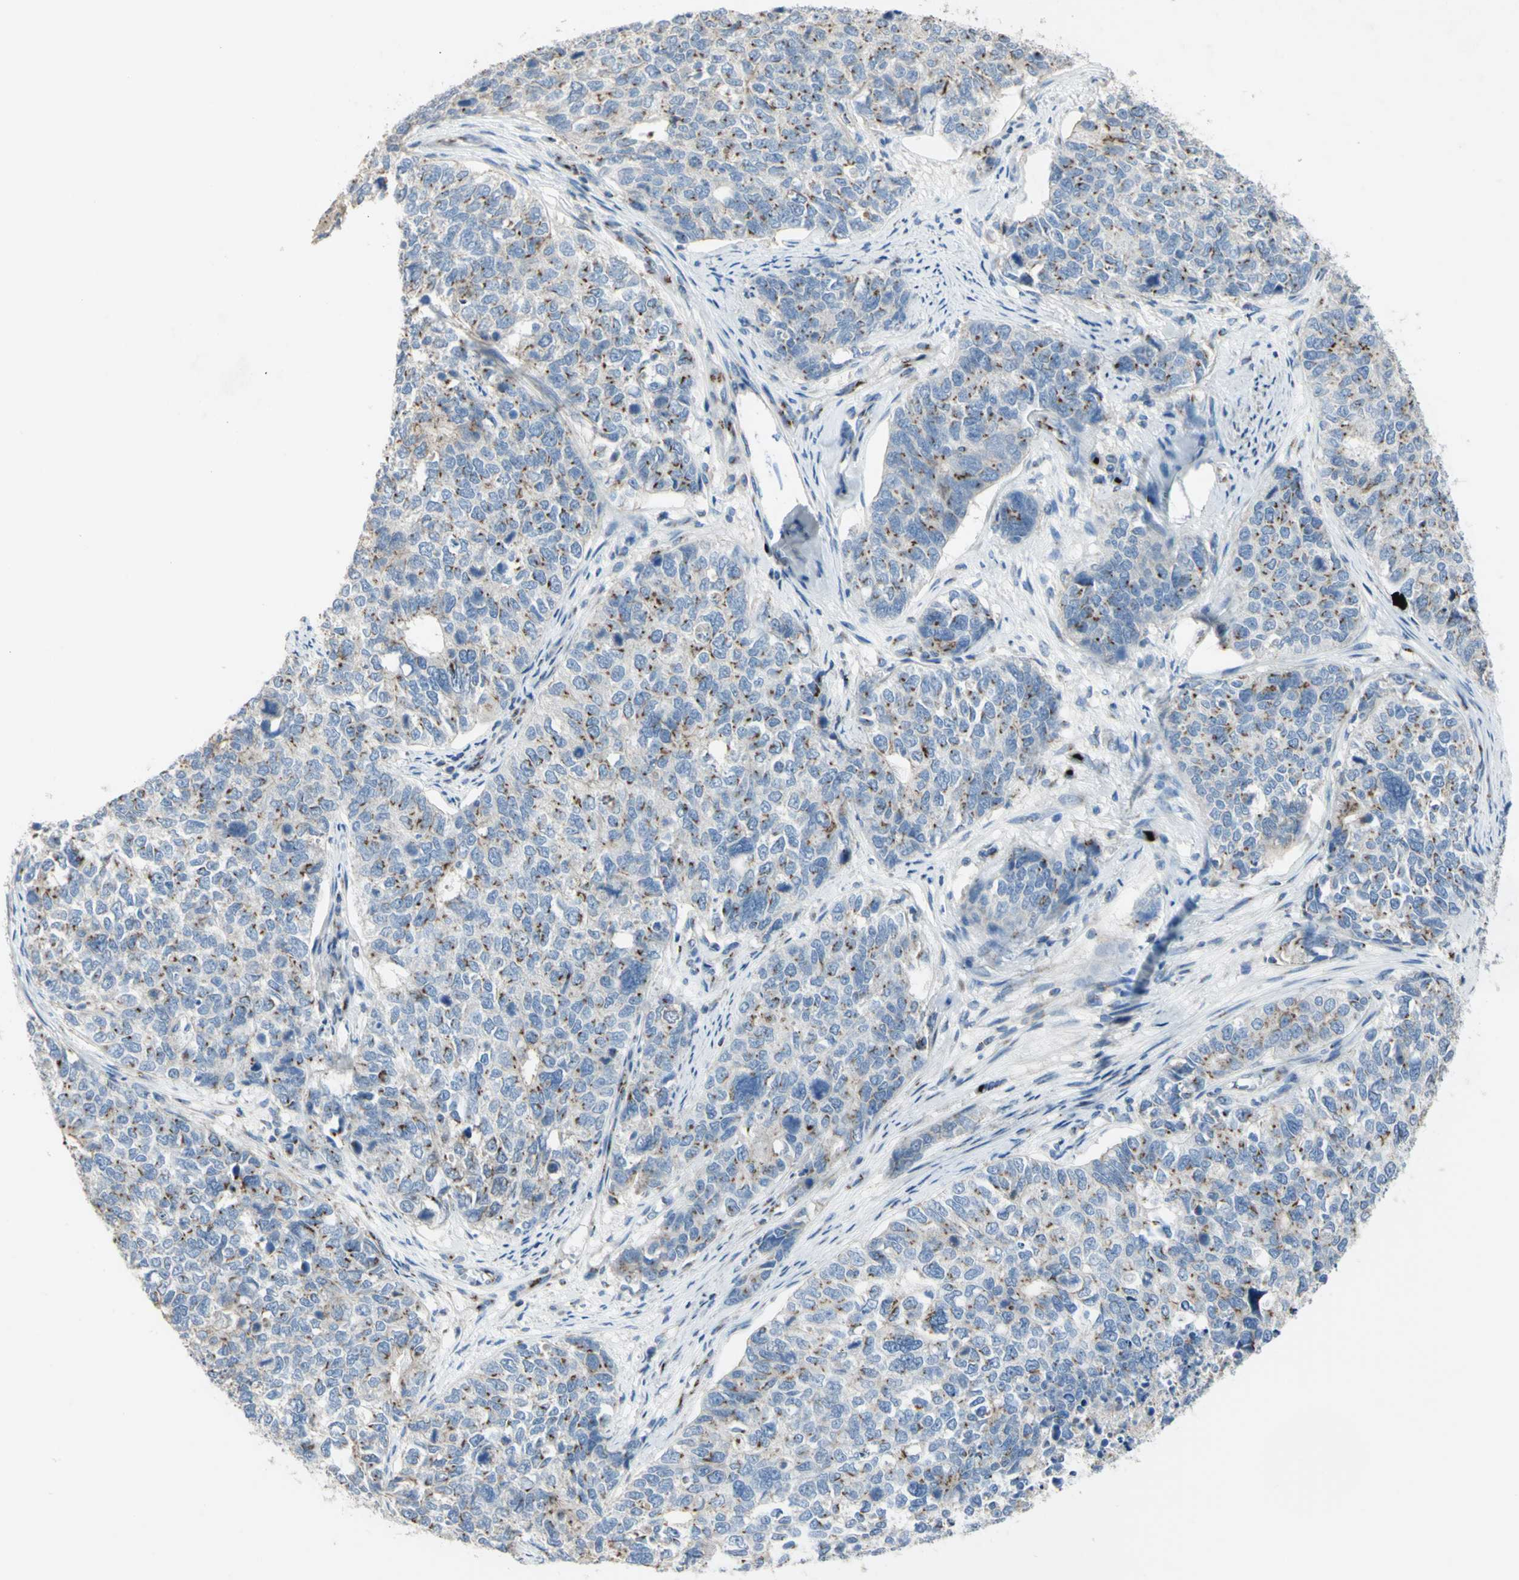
{"staining": {"intensity": "moderate", "quantity": "25%-75%", "location": "cytoplasmic/membranous"}, "tissue": "cervical cancer", "cell_type": "Tumor cells", "image_type": "cancer", "snomed": [{"axis": "morphology", "description": "Squamous cell carcinoma, NOS"}, {"axis": "topography", "description": "Cervix"}], "caption": "Immunohistochemistry (DAB) staining of cervical squamous cell carcinoma reveals moderate cytoplasmic/membranous protein expression in about 25%-75% of tumor cells. The staining was performed using DAB, with brown indicating positive protein expression. Nuclei are stained blue with hematoxylin.", "gene": "B4GALT3", "patient": {"sex": "female", "age": 63}}